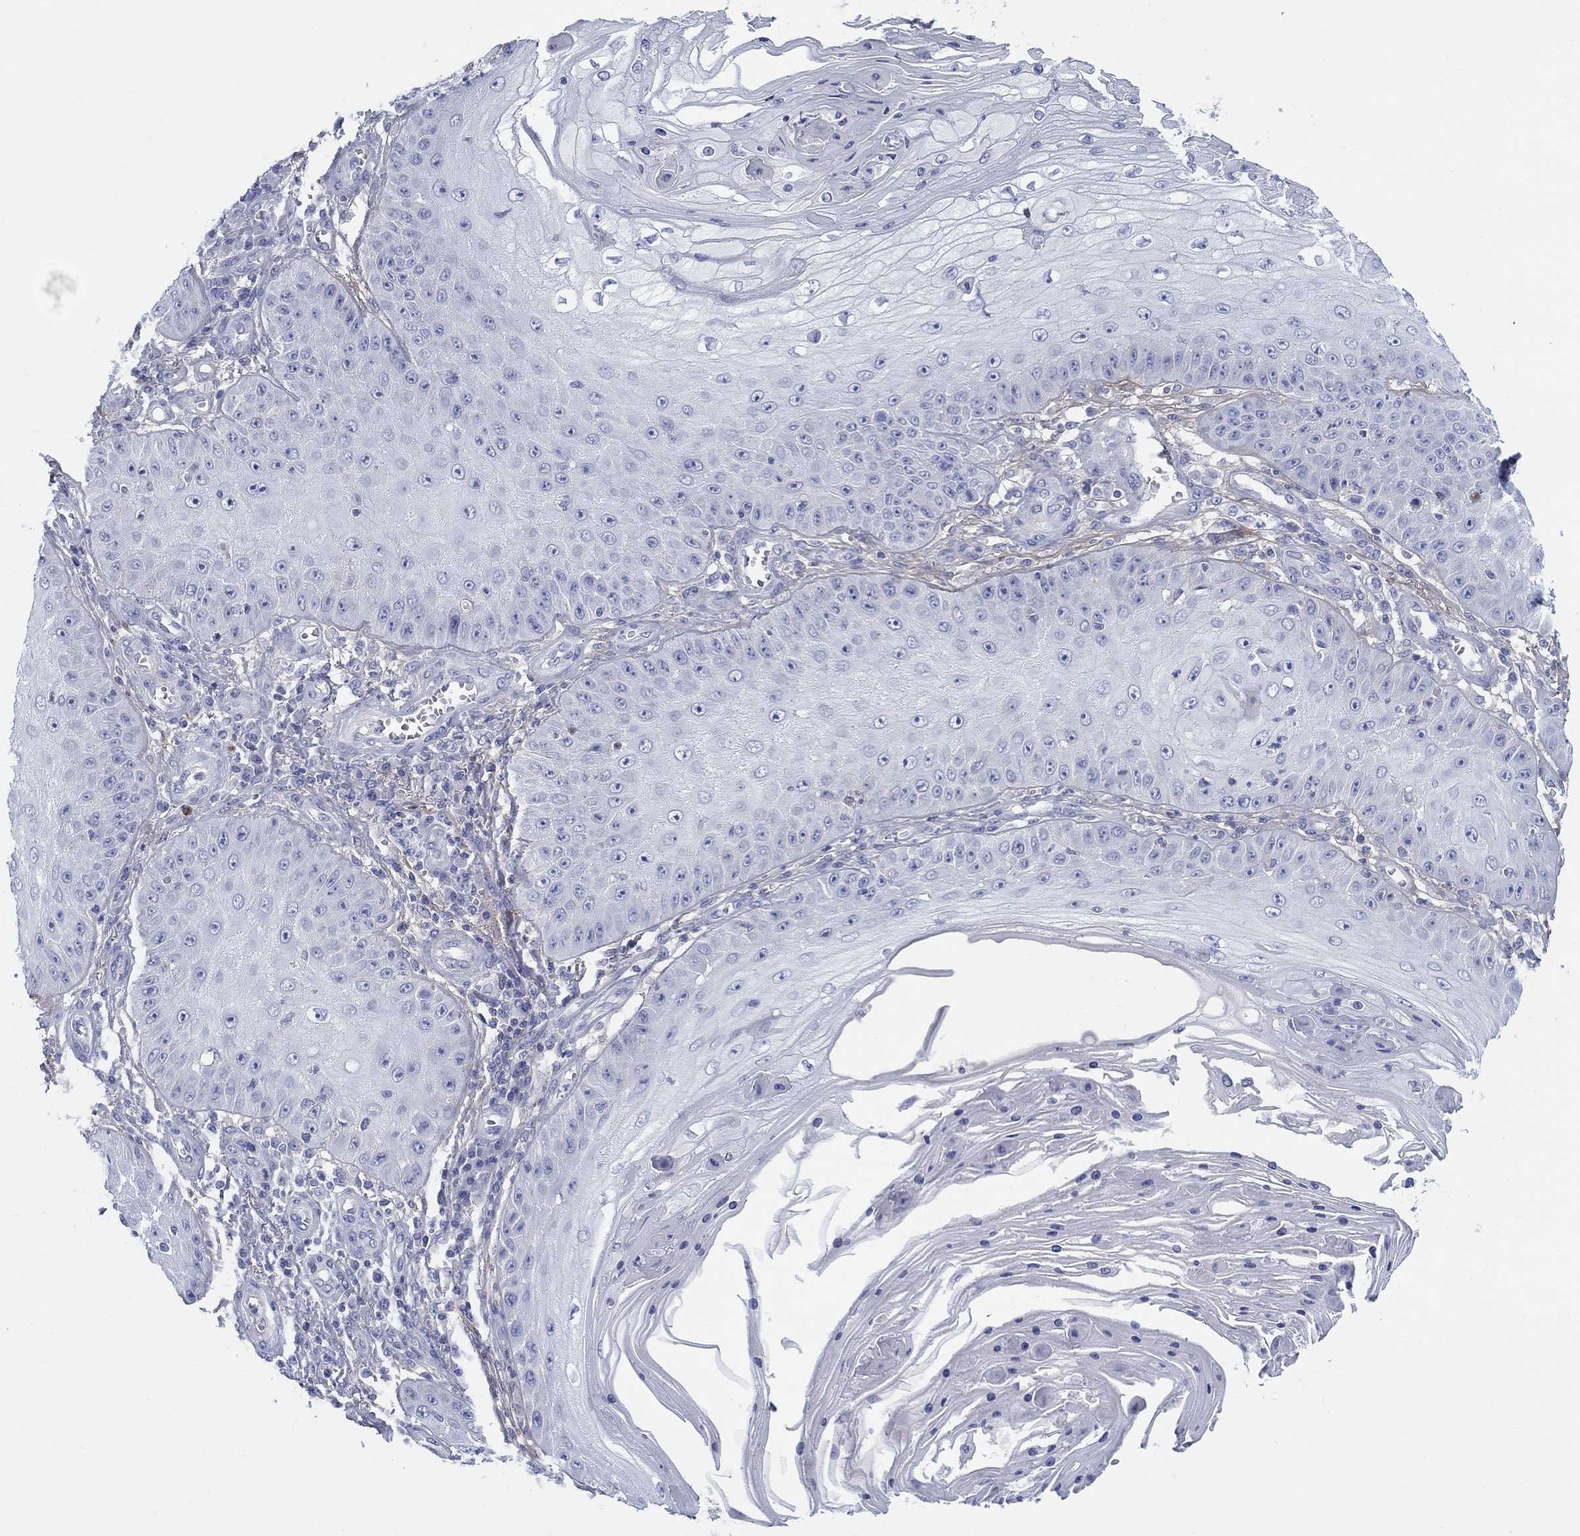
{"staining": {"intensity": "negative", "quantity": "none", "location": "none"}, "tissue": "skin cancer", "cell_type": "Tumor cells", "image_type": "cancer", "snomed": [{"axis": "morphology", "description": "Squamous cell carcinoma, NOS"}, {"axis": "topography", "description": "Skin"}], "caption": "Skin cancer was stained to show a protein in brown. There is no significant staining in tumor cells. Brightfield microscopy of IHC stained with DAB (3,3'-diaminobenzidine) (brown) and hematoxylin (blue), captured at high magnification.", "gene": "HAPLN4", "patient": {"sex": "male", "age": 70}}